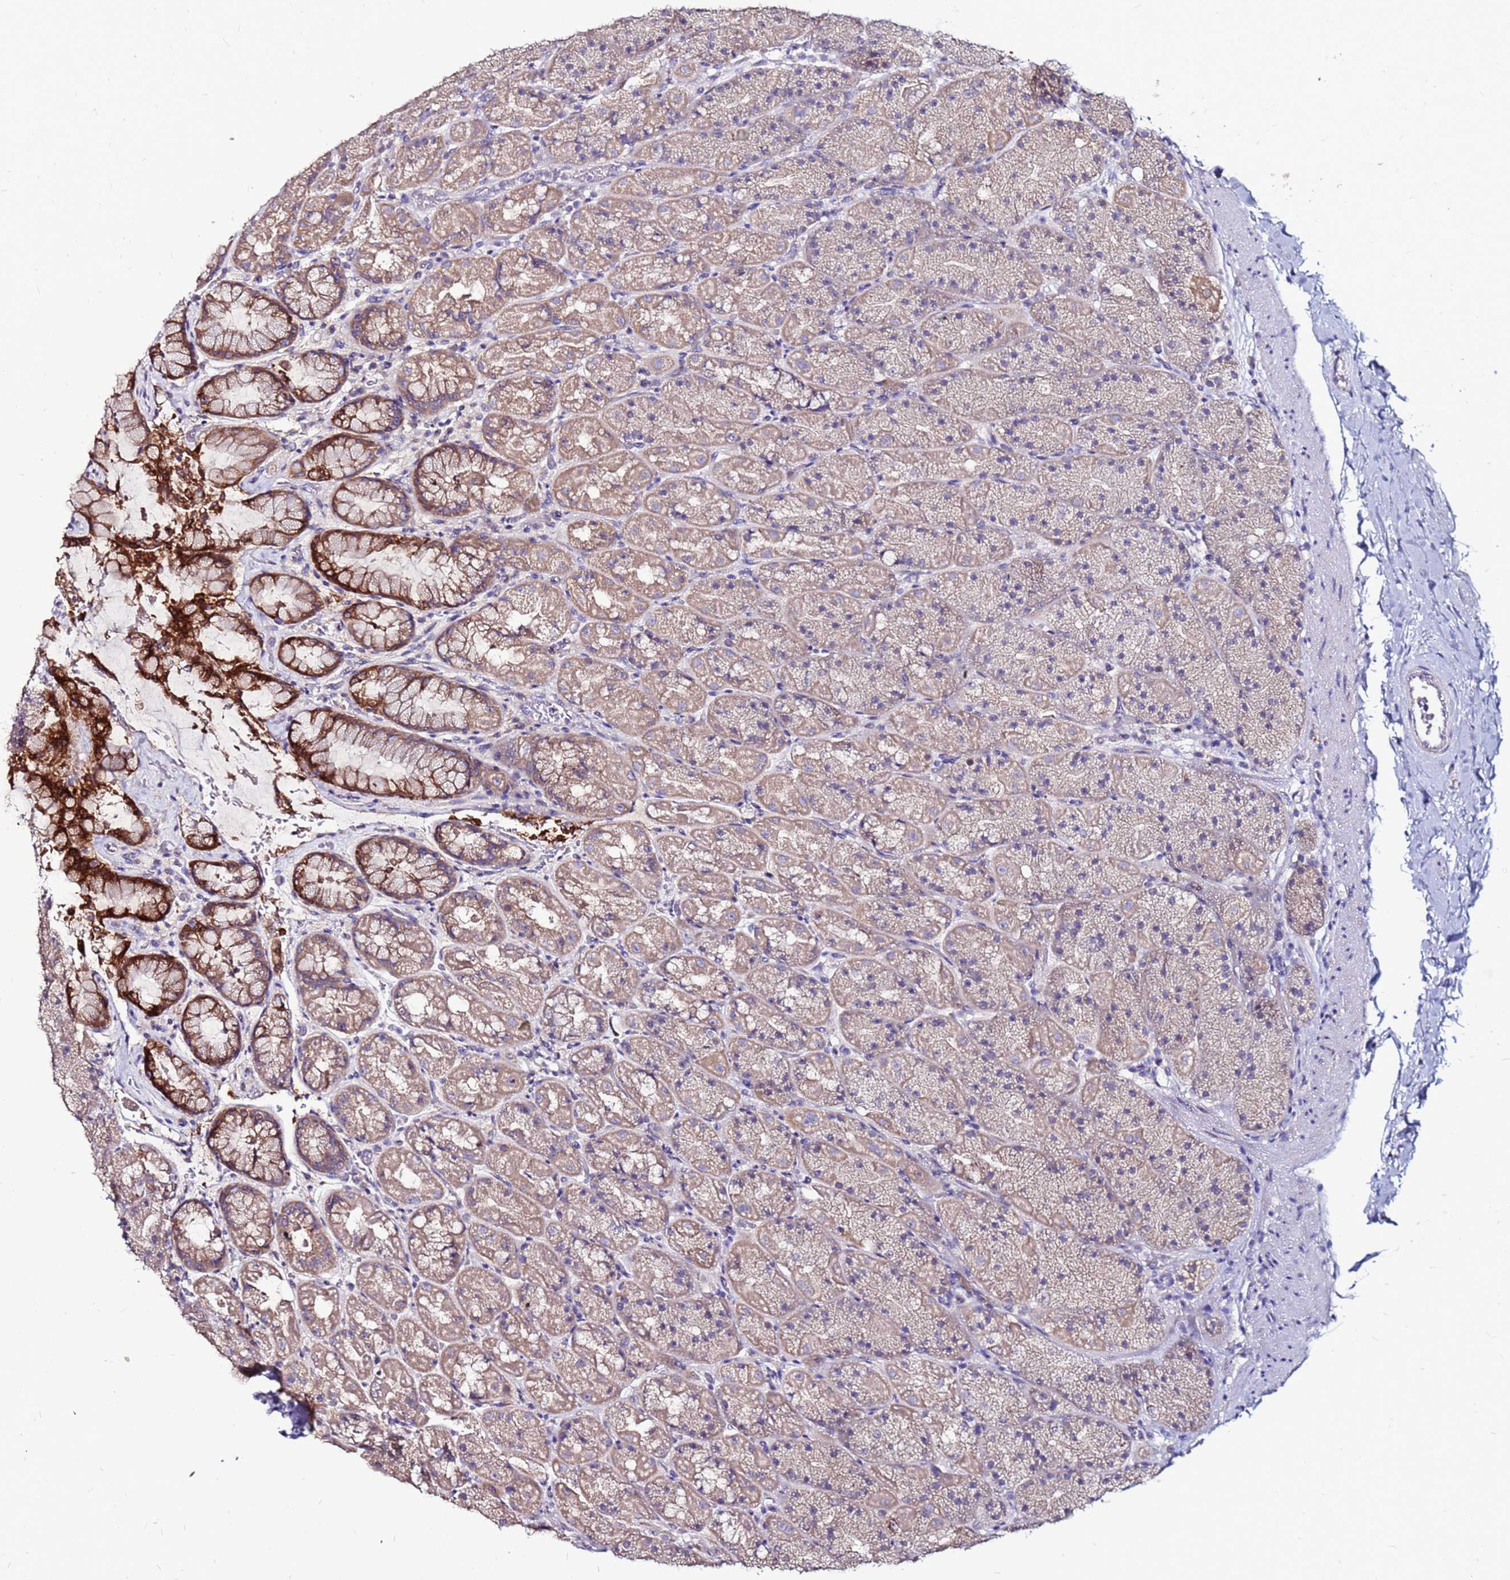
{"staining": {"intensity": "strong", "quantity": "<25%", "location": "cytoplasmic/membranous"}, "tissue": "stomach", "cell_type": "Glandular cells", "image_type": "normal", "snomed": [{"axis": "morphology", "description": "Normal tissue, NOS"}, {"axis": "topography", "description": "Stomach, upper"}, {"axis": "topography", "description": "Stomach, lower"}], "caption": "The photomicrograph demonstrates a brown stain indicating the presence of a protein in the cytoplasmic/membranous of glandular cells in stomach. (DAB IHC, brown staining for protein, blue staining for nuclei).", "gene": "SLC44A3", "patient": {"sex": "male", "age": 67}}